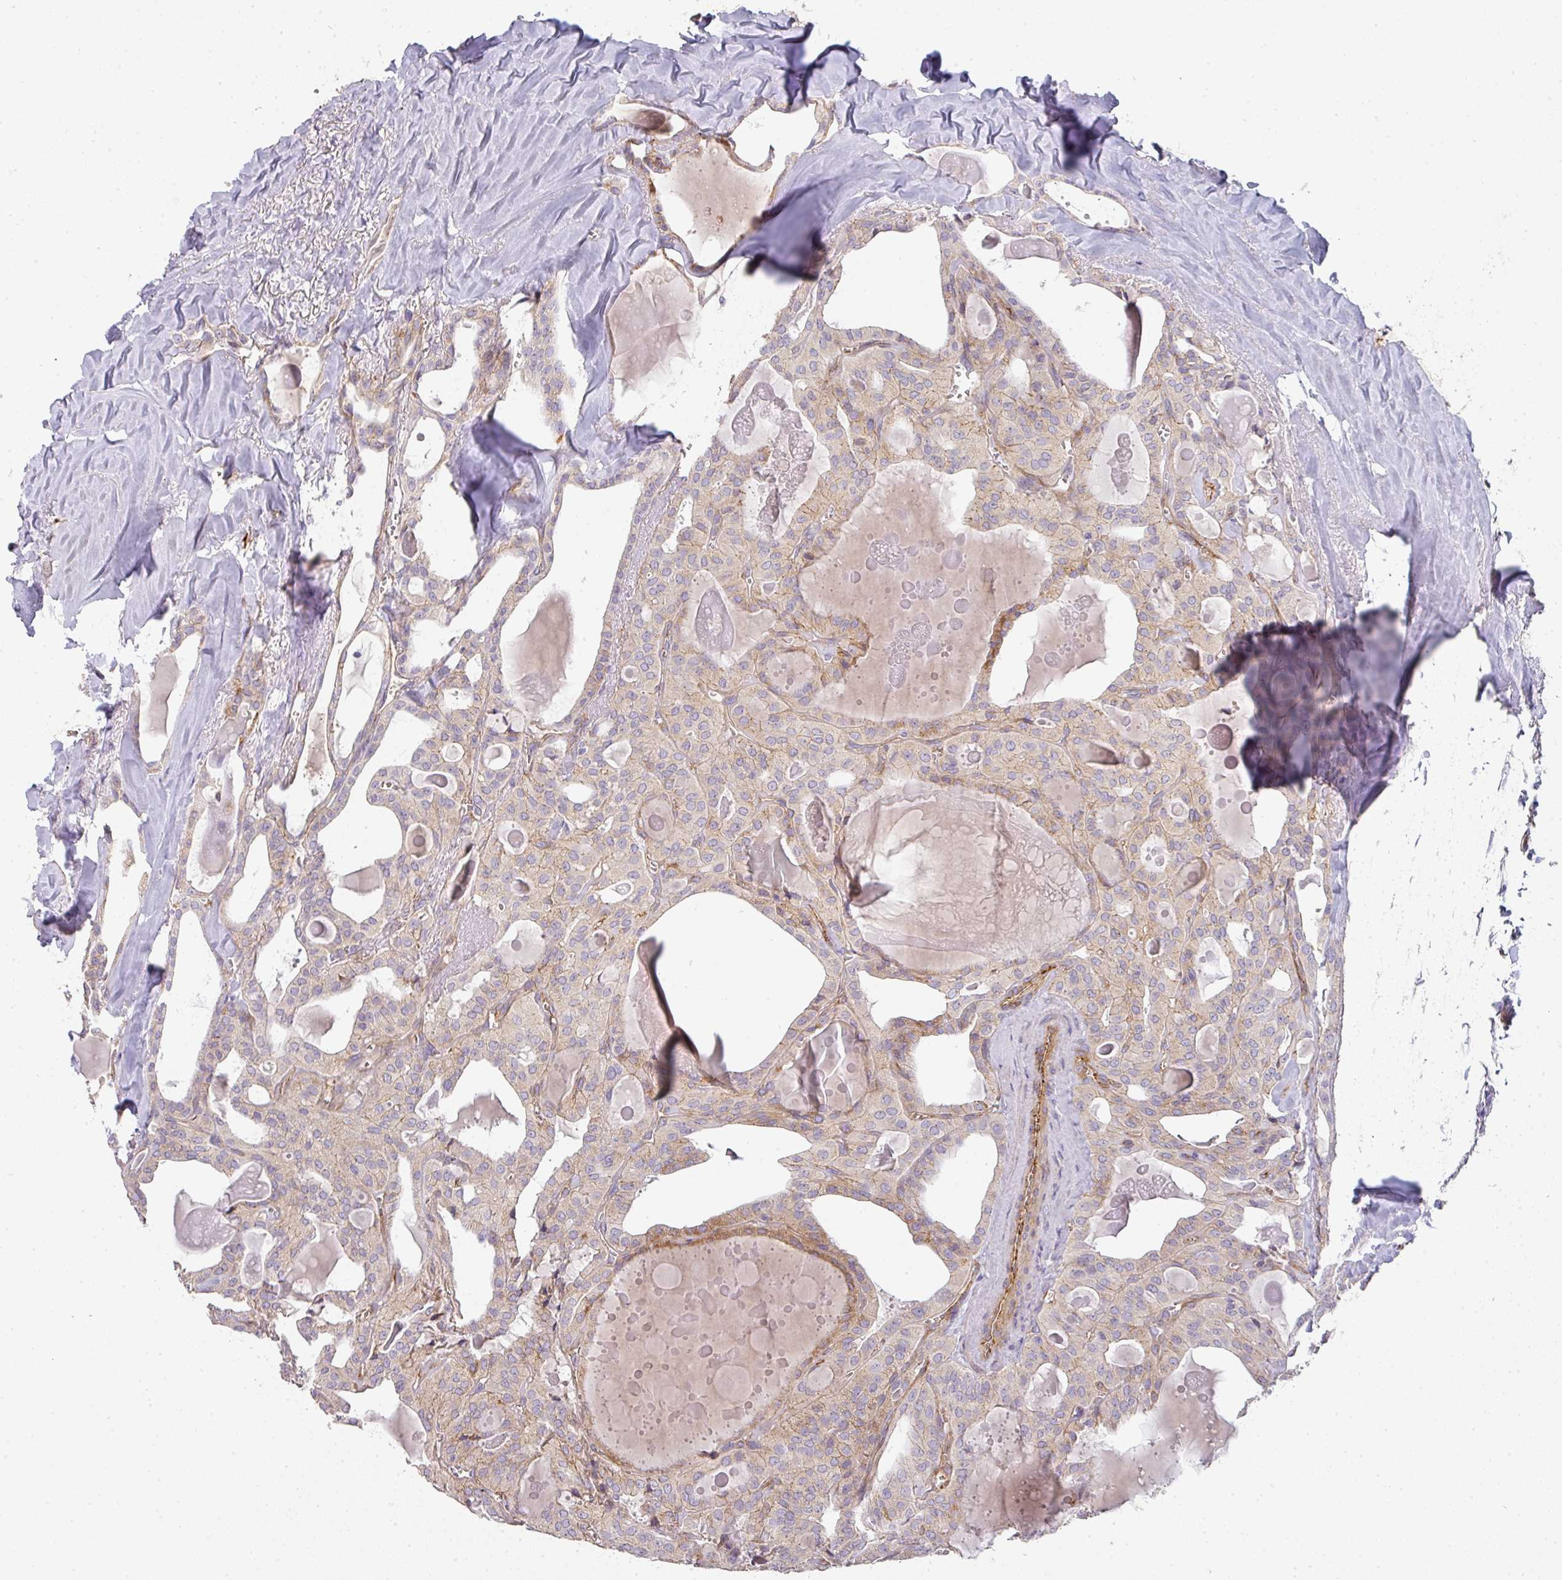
{"staining": {"intensity": "weak", "quantity": "<25%", "location": "cytoplasmic/membranous"}, "tissue": "thyroid cancer", "cell_type": "Tumor cells", "image_type": "cancer", "snomed": [{"axis": "morphology", "description": "Papillary adenocarcinoma, NOS"}, {"axis": "topography", "description": "Thyroid gland"}], "caption": "This is an immunohistochemistry image of thyroid cancer (papillary adenocarcinoma). There is no staining in tumor cells.", "gene": "PCDH1", "patient": {"sex": "male", "age": 52}}